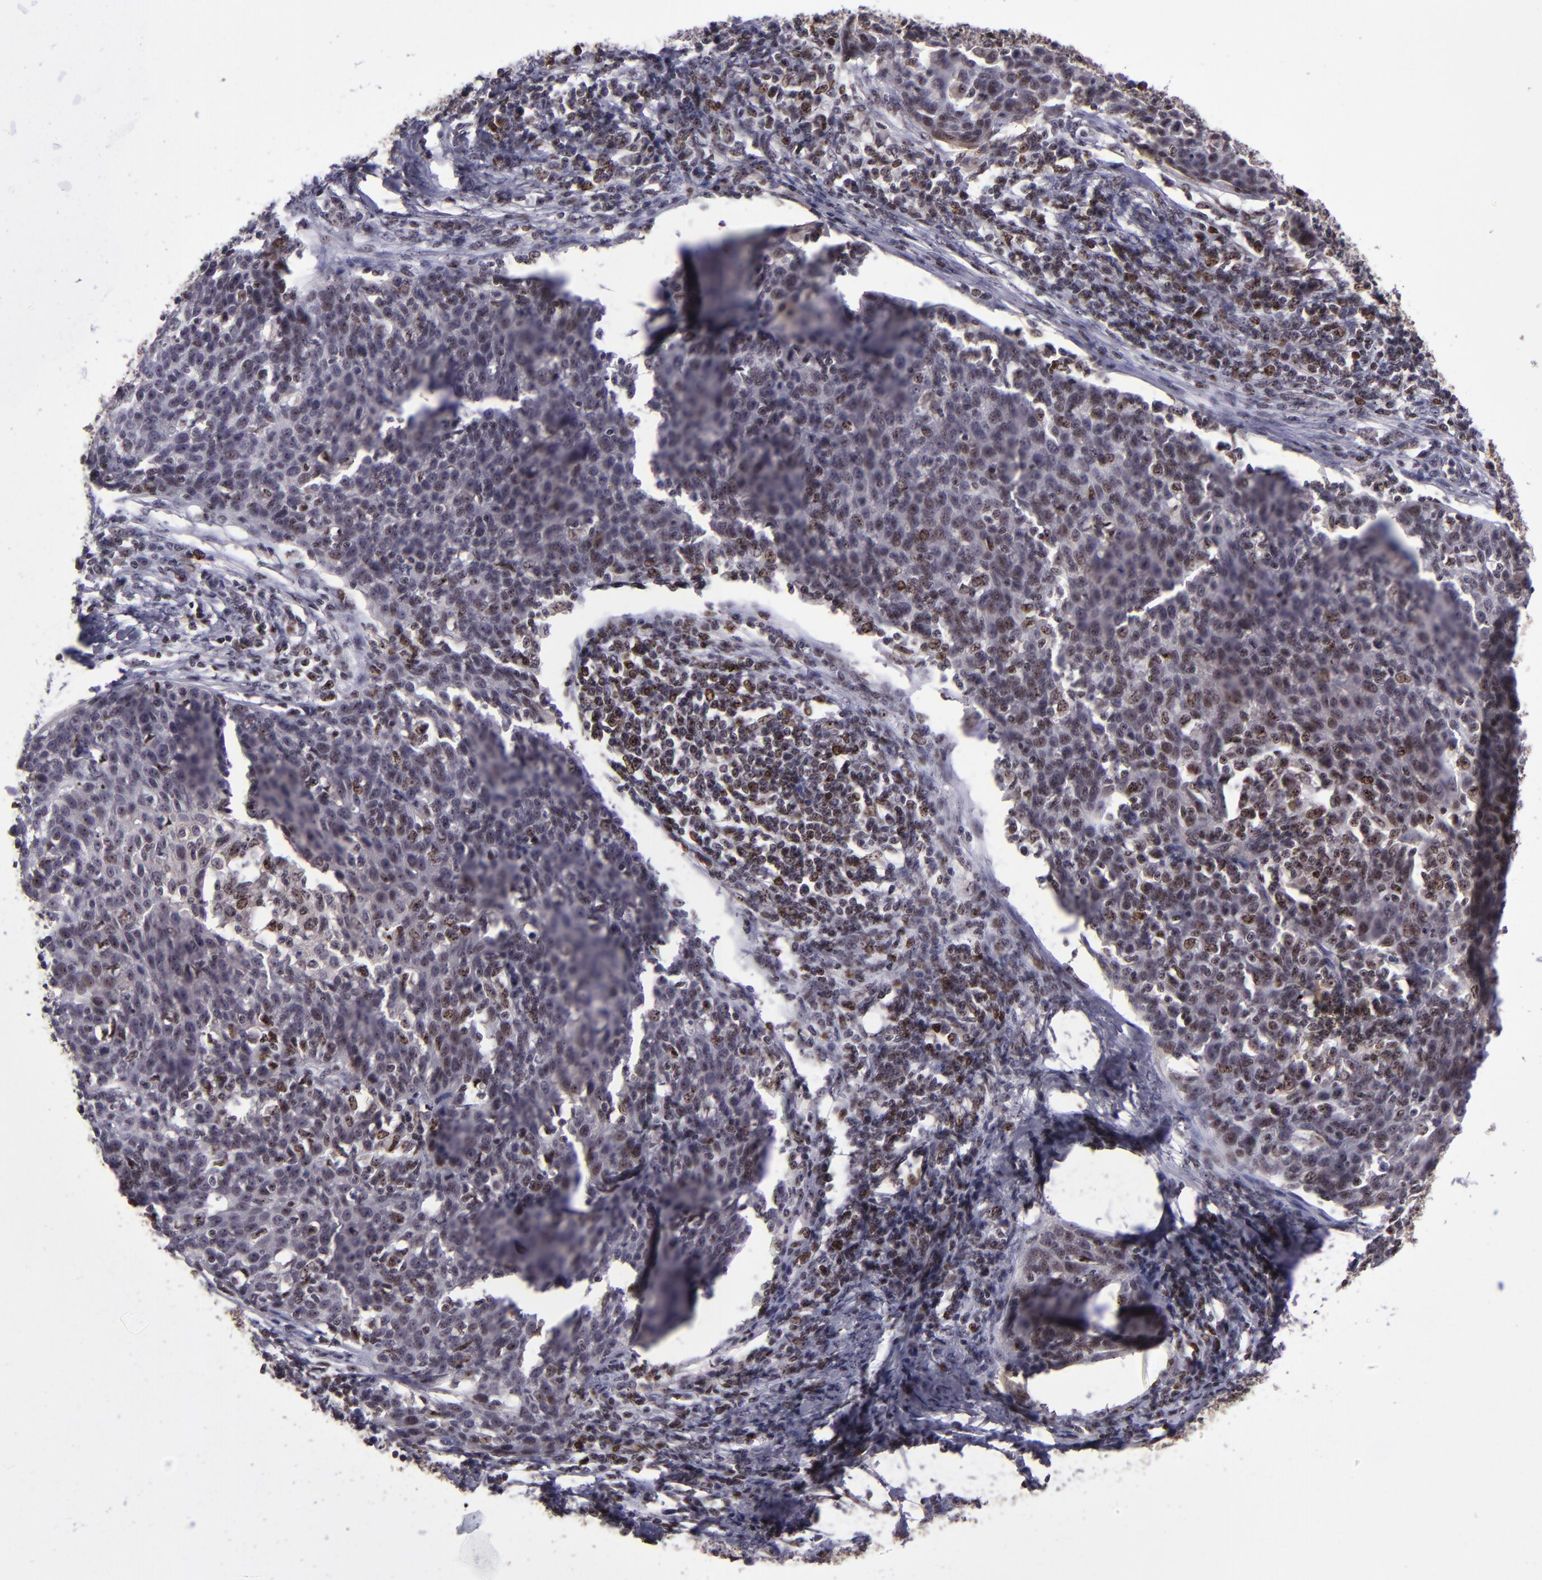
{"staining": {"intensity": "moderate", "quantity": "<25%", "location": "nuclear"}, "tissue": "cervical cancer", "cell_type": "Tumor cells", "image_type": "cancer", "snomed": [{"axis": "morphology", "description": "Squamous cell carcinoma, NOS"}, {"axis": "topography", "description": "Cervix"}], "caption": "Cervical cancer (squamous cell carcinoma) was stained to show a protein in brown. There is low levels of moderate nuclear positivity in about <25% of tumor cells. Using DAB (3,3'-diaminobenzidine) (brown) and hematoxylin (blue) stains, captured at high magnification using brightfield microscopy.", "gene": "PCNX4", "patient": {"sex": "female", "age": 38}}